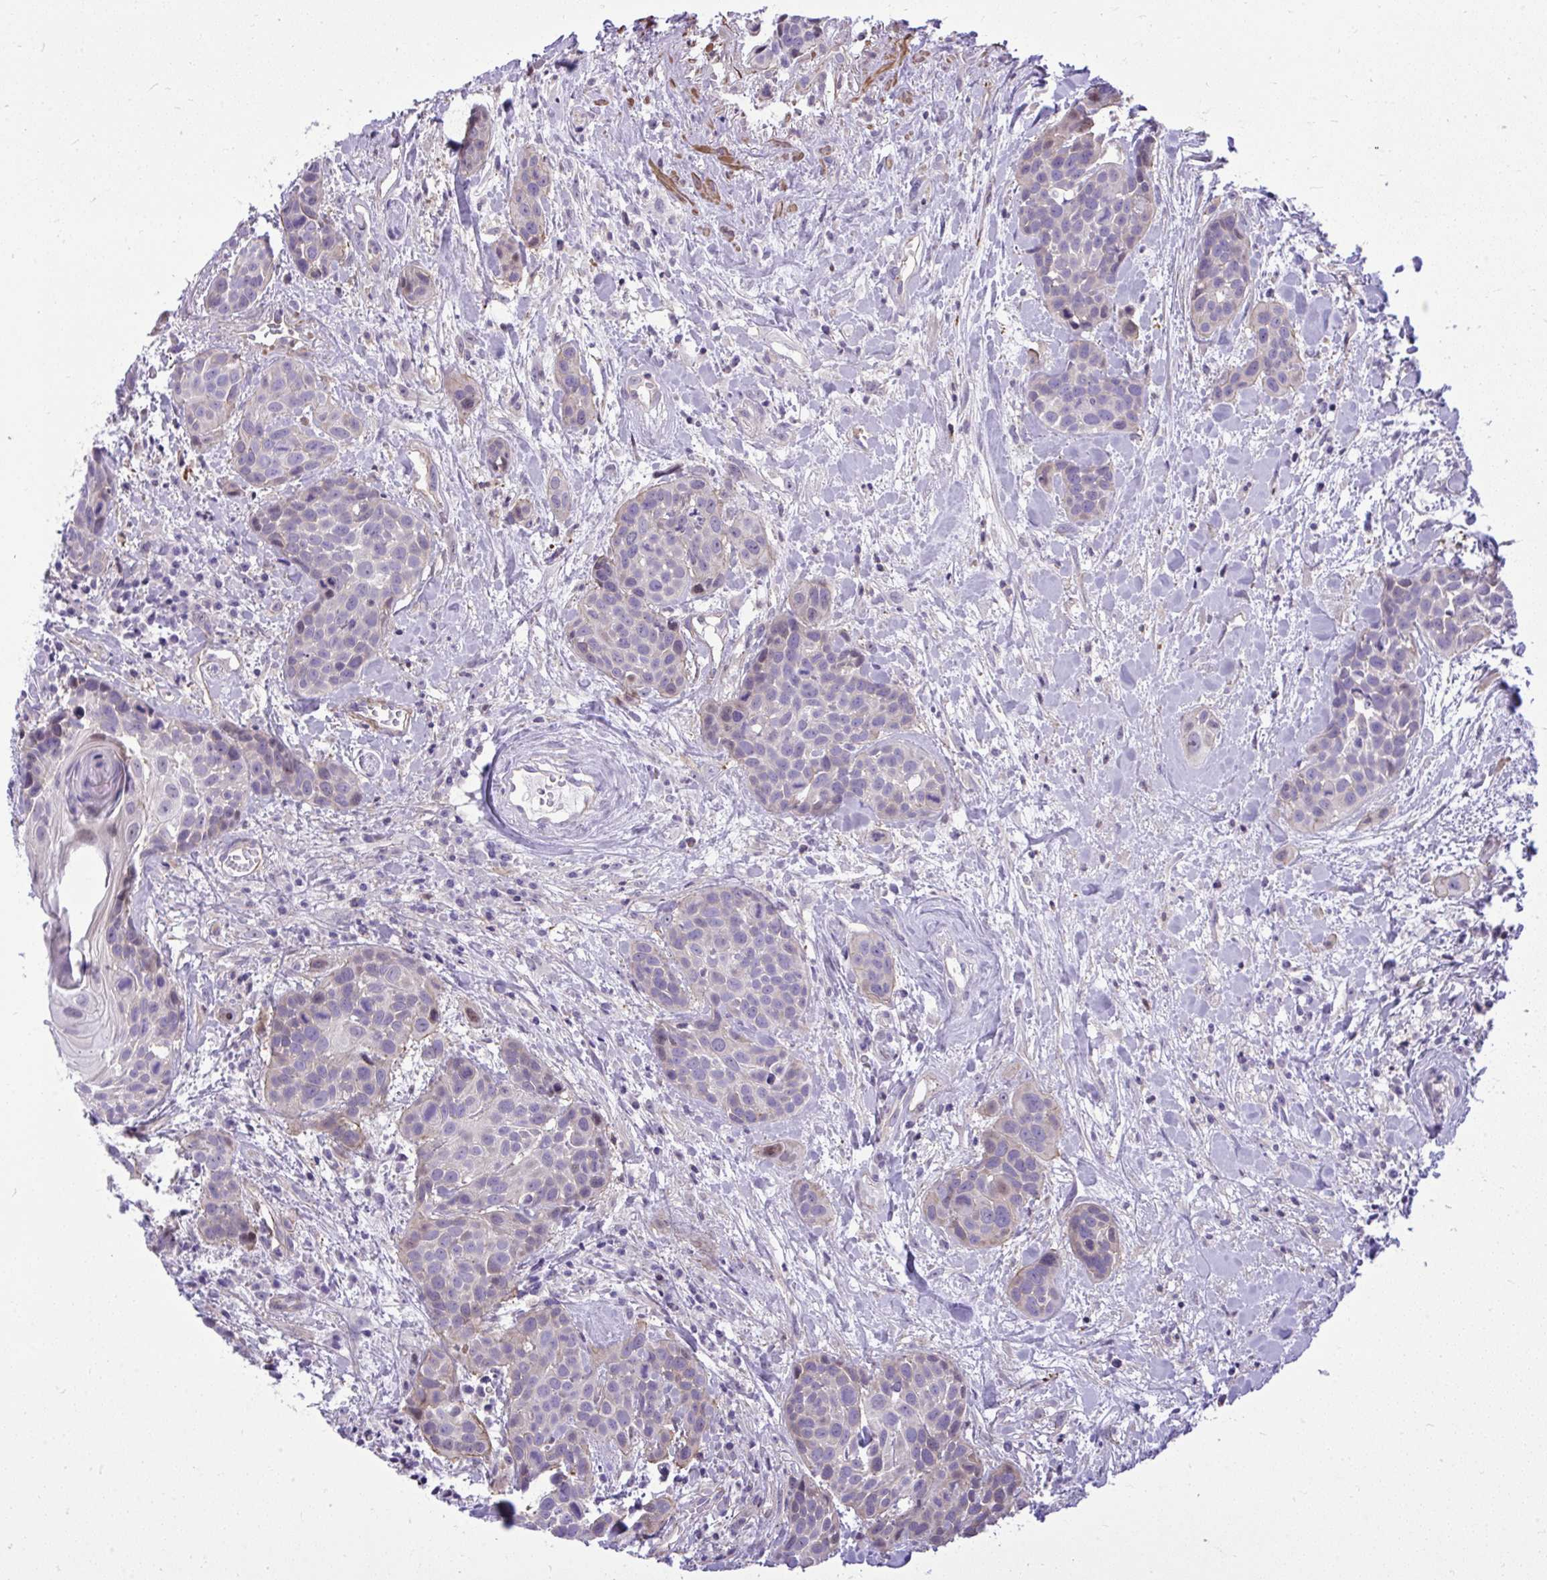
{"staining": {"intensity": "negative", "quantity": "none", "location": "none"}, "tissue": "head and neck cancer", "cell_type": "Tumor cells", "image_type": "cancer", "snomed": [{"axis": "morphology", "description": "Squamous cell carcinoma, NOS"}, {"axis": "topography", "description": "Head-Neck"}], "caption": "A photomicrograph of human squamous cell carcinoma (head and neck) is negative for staining in tumor cells.", "gene": "GRK4", "patient": {"sex": "female", "age": 50}}